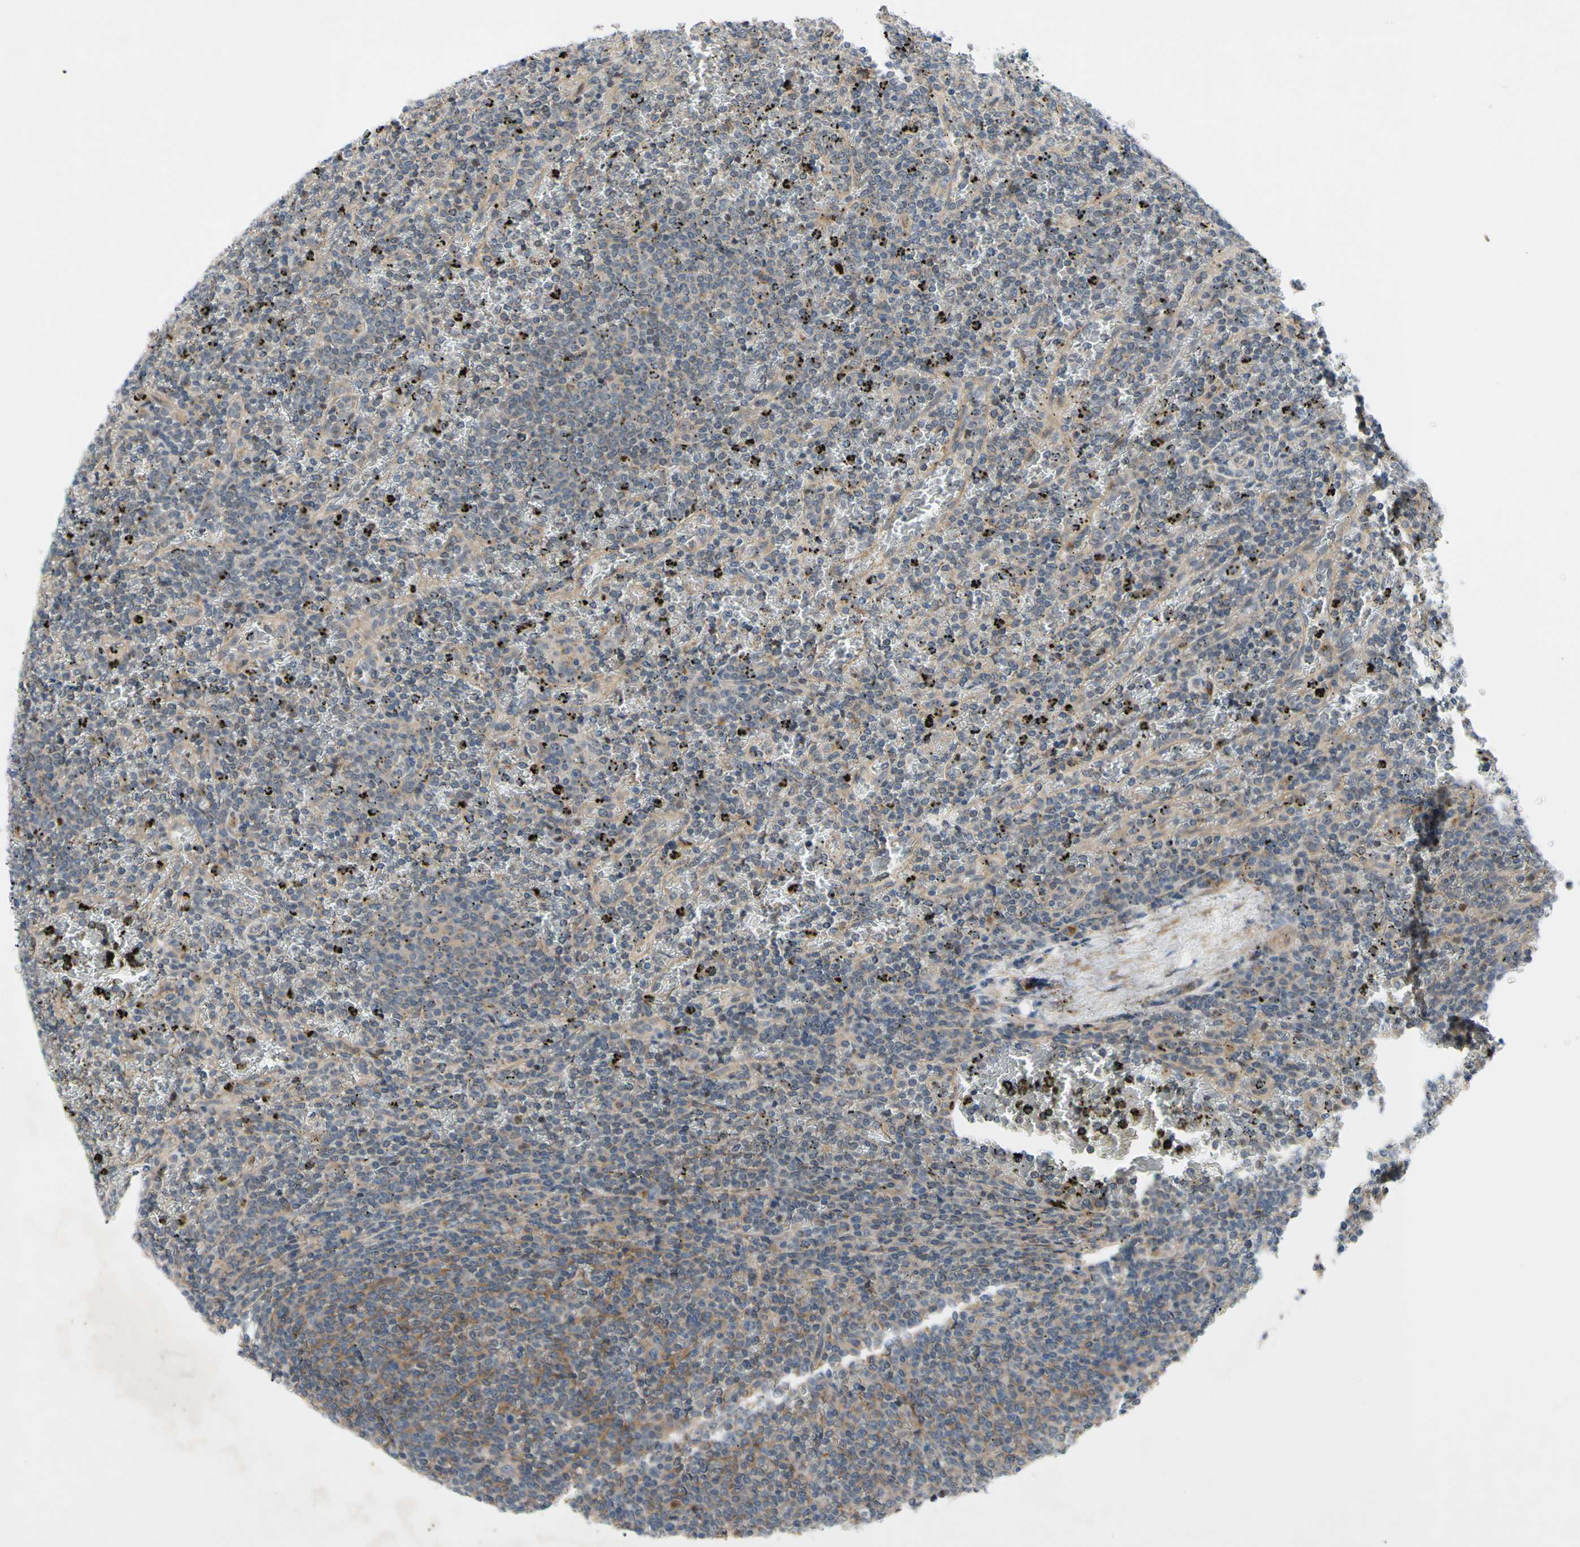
{"staining": {"intensity": "weak", "quantity": "25%-75%", "location": "cytoplasmic/membranous"}, "tissue": "lymphoma", "cell_type": "Tumor cells", "image_type": "cancer", "snomed": [{"axis": "morphology", "description": "Malignant lymphoma, non-Hodgkin's type, Low grade"}, {"axis": "topography", "description": "Spleen"}], "caption": "About 25%-75% of tumor cells in lymphoma demonstrate weak cytoplasmic/membranous protein staining as visualized by brown immunohistochemical staining.", "gene": "SVIL", "patient": {"sex": "female", "age": 77}}